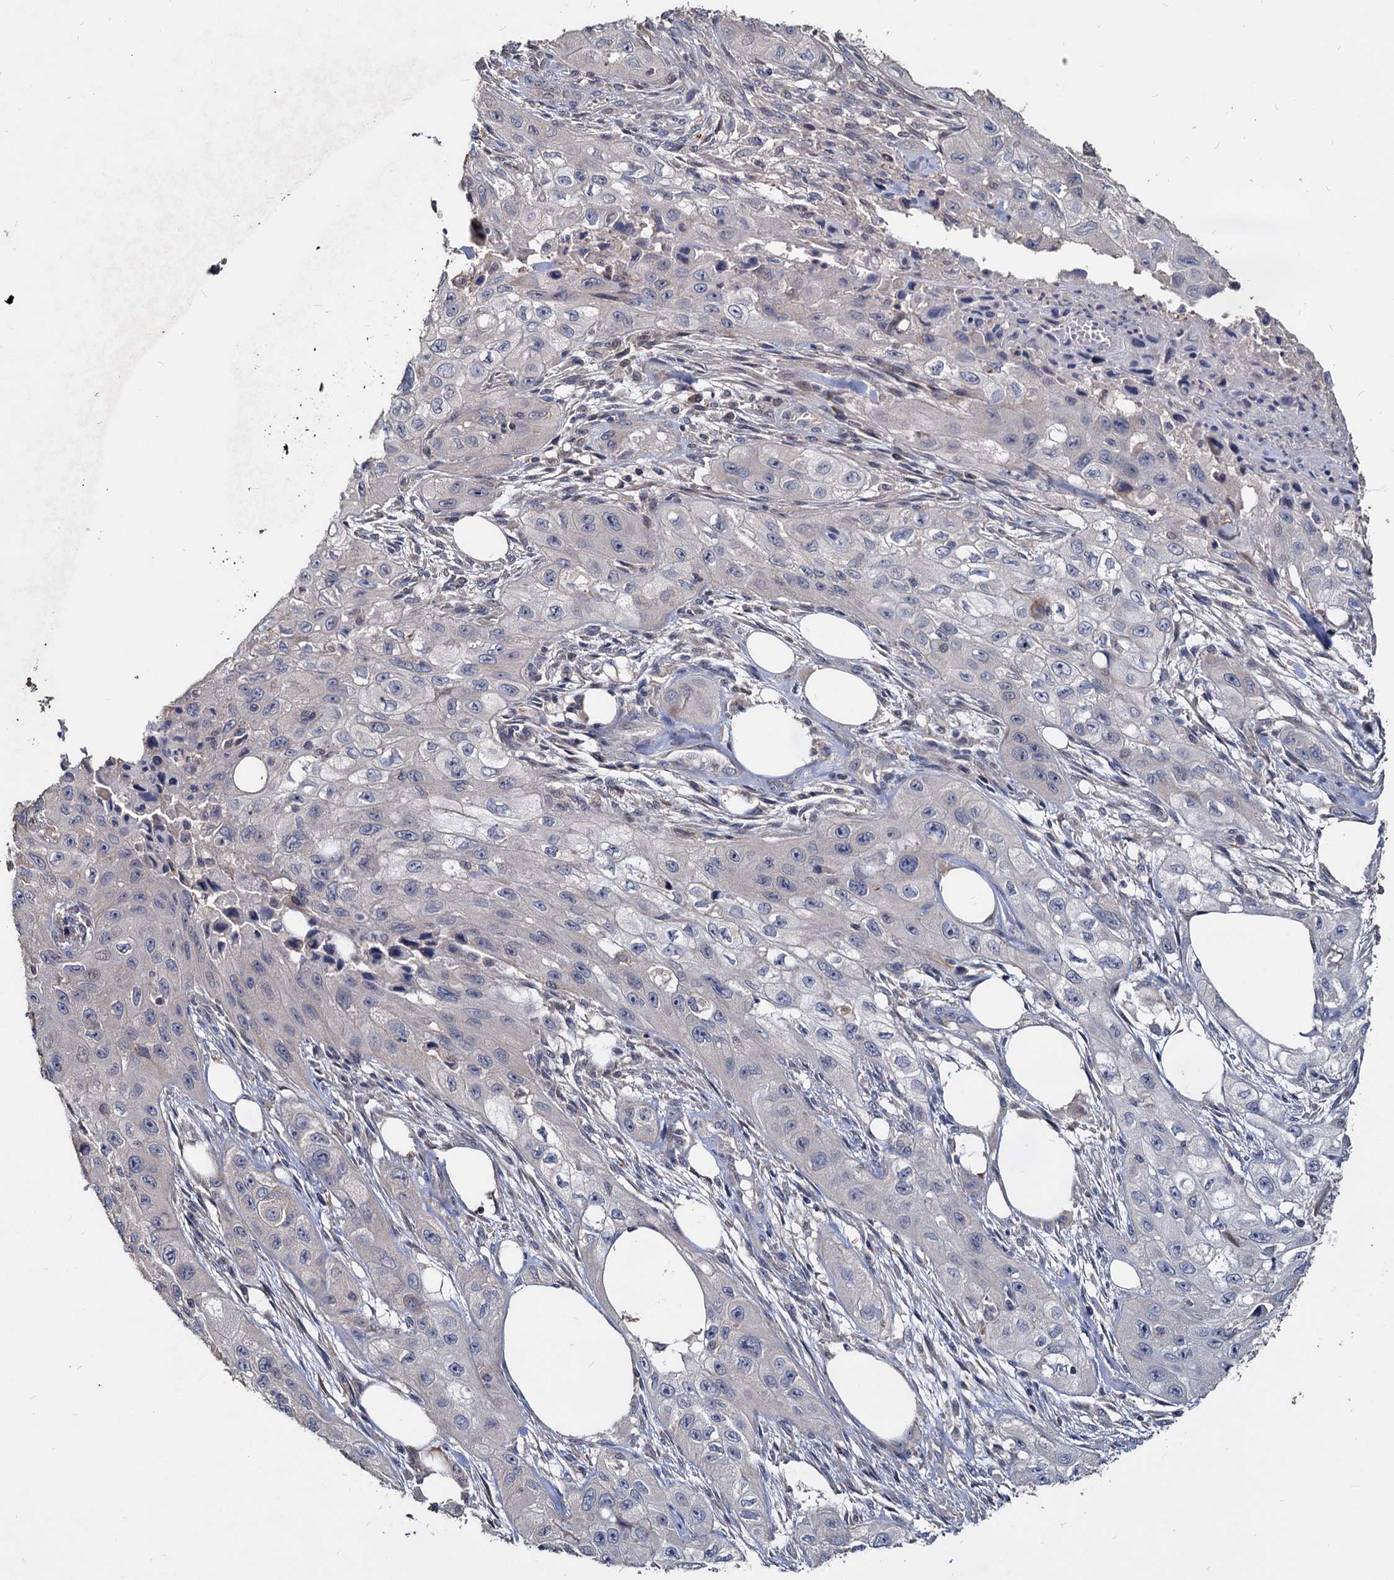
{"staining": {"intensity": "negative", "quantity": "none", "location": "none"}, "tissue": "skin cancer", "cell_type": "Tumor cells", "image_type": "cancer", "snomed": [{"axis": "morphology", "description": "Squamous cell carcinoma, NOS"}, {"axis": "topography", "description": "Skin"}, {"axis": "topography", "description": "Subcutis"}], "caption": "This is a micrograph of IHC staining of squamous cell carcinoma (skin), which shows no expression in tumor cells.", "gene": "DEPDC4", "patient": {"sex": "male", "age": 73}}